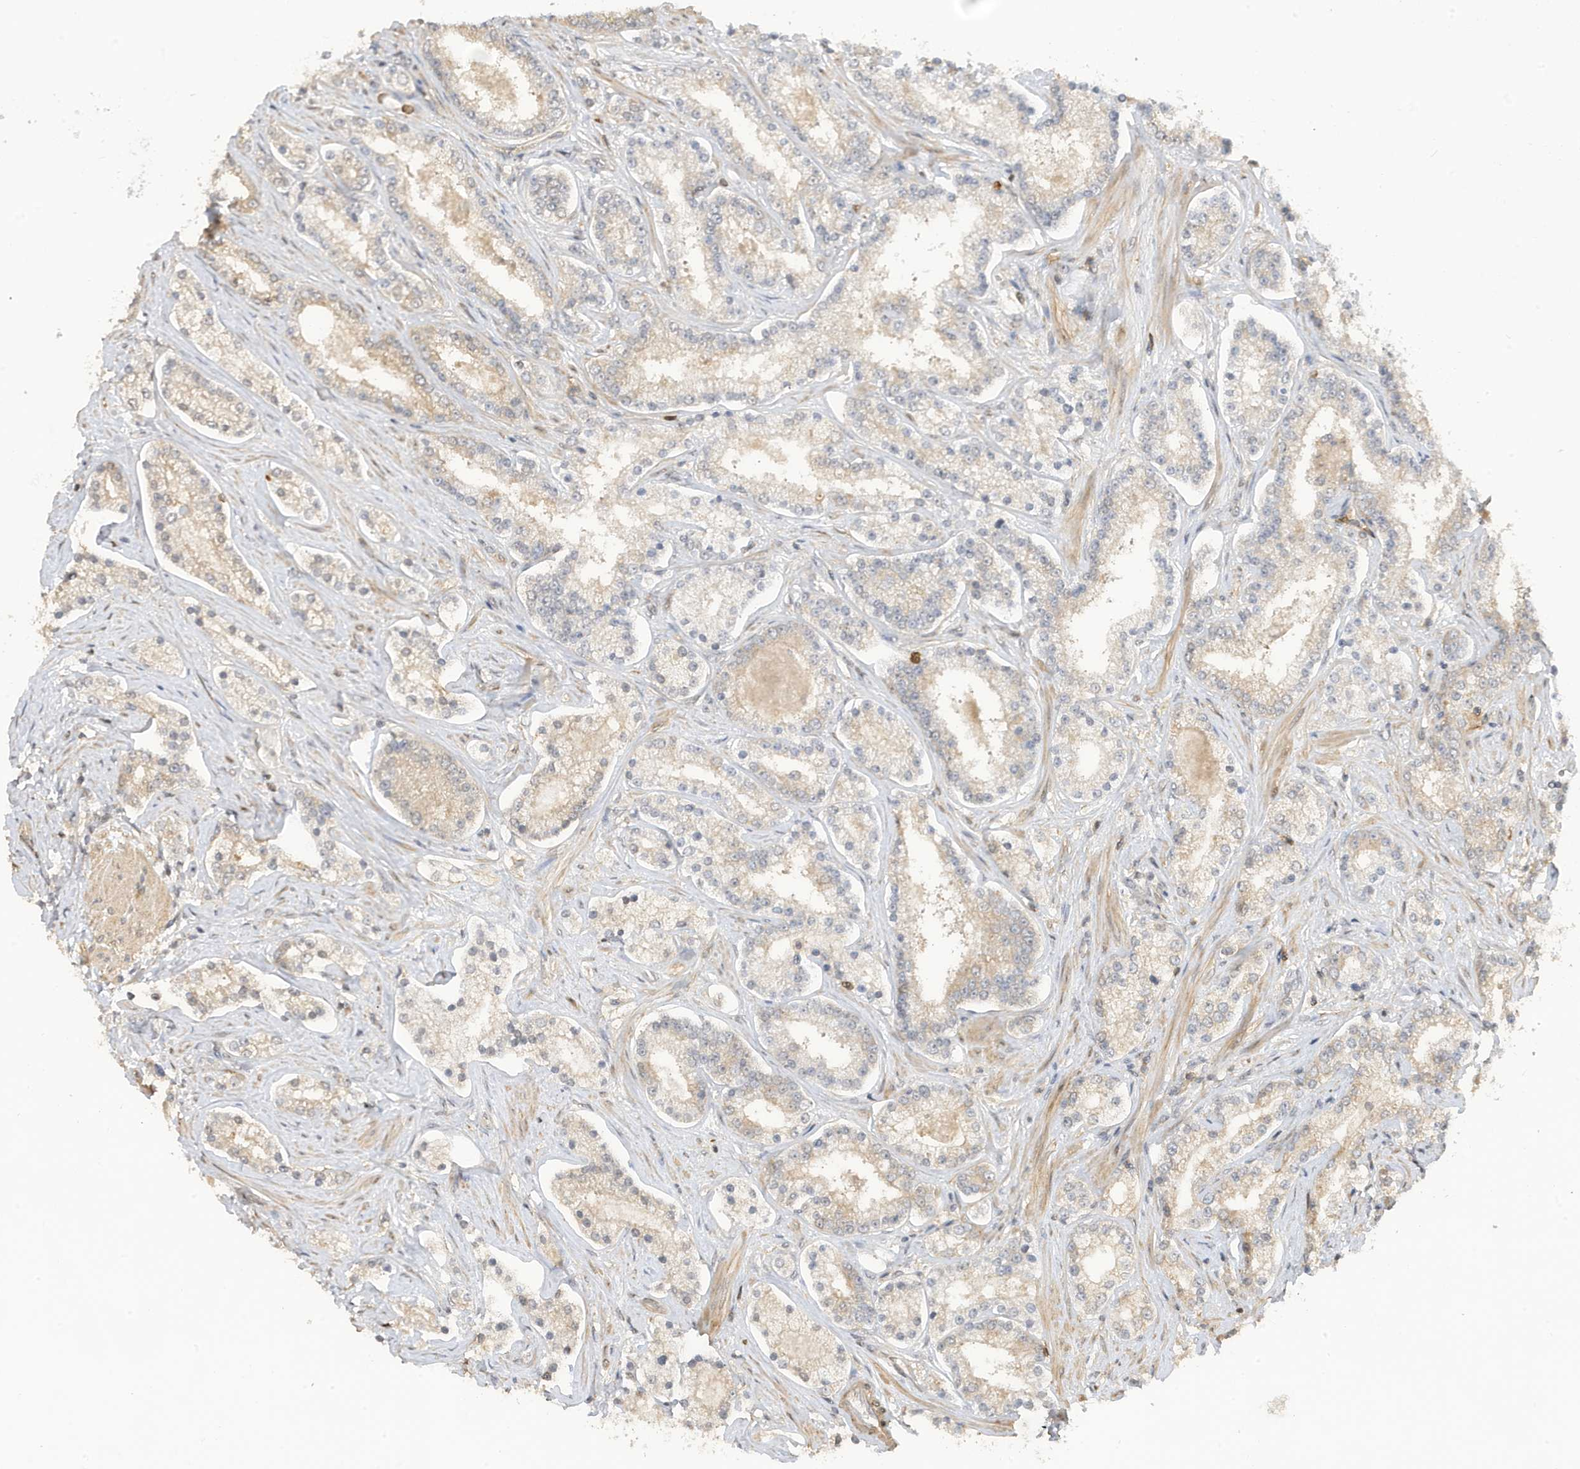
{"staining": {"intensity": "weak", "quantity": "25%-75%", "location": "cytoplasmic/membranous"}, "tissue": "prostate cancer", "cell_type": "Tumor cells", "image_type": "cancer", "snomed": [{"axis": "morphology", "description": "Normal tissue, NOS"}, {"axis": "morphology", "description": "Adenocarcinoma, High grade"}, {"axis": "topography", "description": "Prostate"}], "caption": "Adenocarcinoma (high-grade) (prostate) stained with immunohistochemistry exhibits weak cytoplasmic/membranous expression in about 25%-75% of tumor cells.", "gene": "TAB3", "patient": {"sex": "male", "age": 83}}